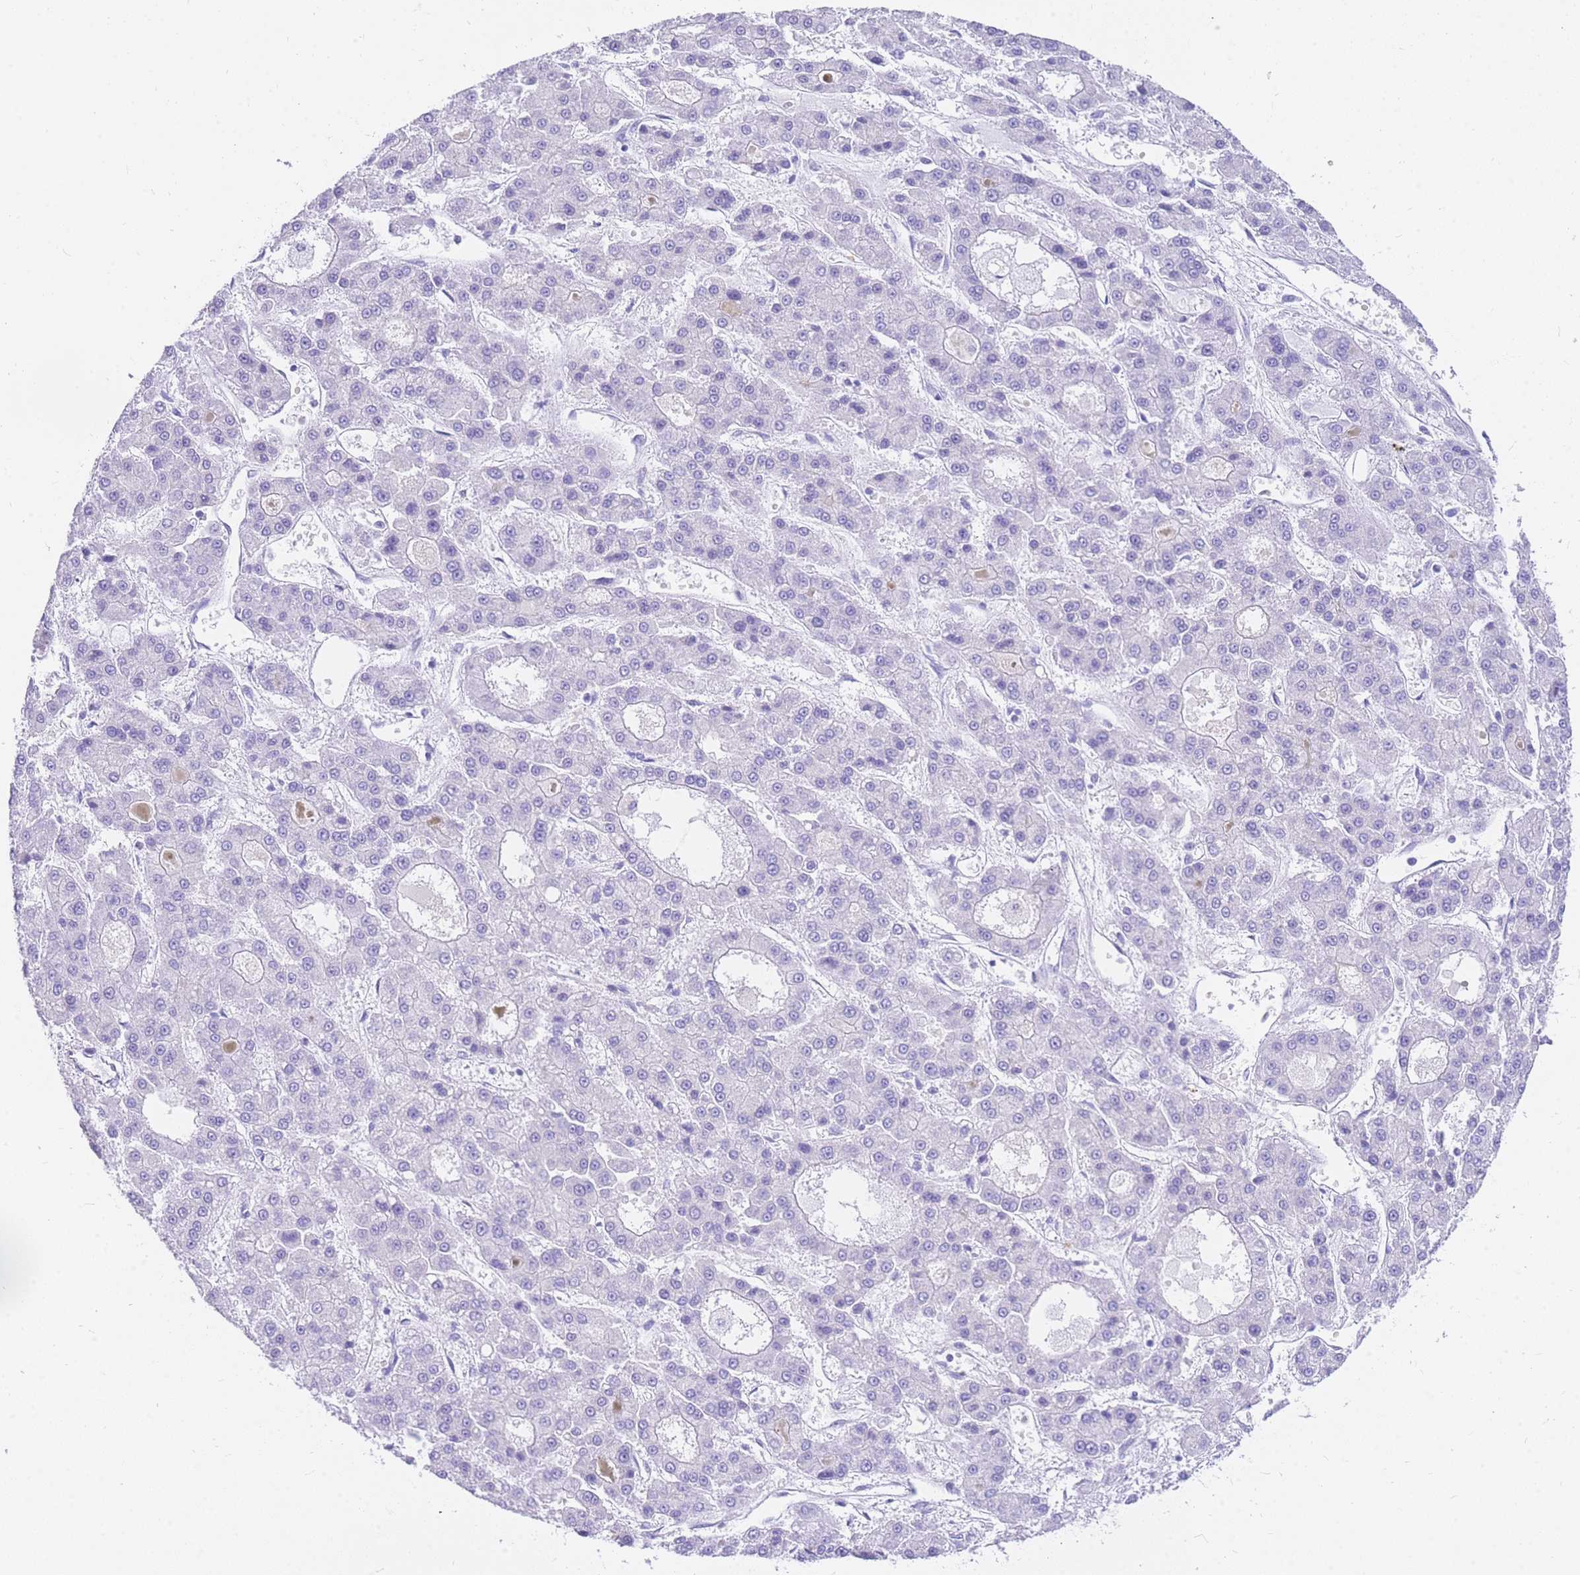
{"staining": {"intensity": "negative", "quantity": "none", "location": "none"}, "tissue": "liver cancer", "cell_type": "Tumor cells", "image_type": "cancer", "snomed": [{"axis": "morphology", "description": "Carcinoma, Hepatocellular, NOS"}, {"axis": "topography", "description": "Liver"}], "caption": "High magnification brightfield microscopy of liver cancer stained with DAB (brown) and counterstained with hematoxylin (blue): tumor cells show no significant staining. (Immunohistochemistry, brightfield microscopy, high magnification).", "gene": "SRSF12", "patient": {"sex": "male", "age": 70}}